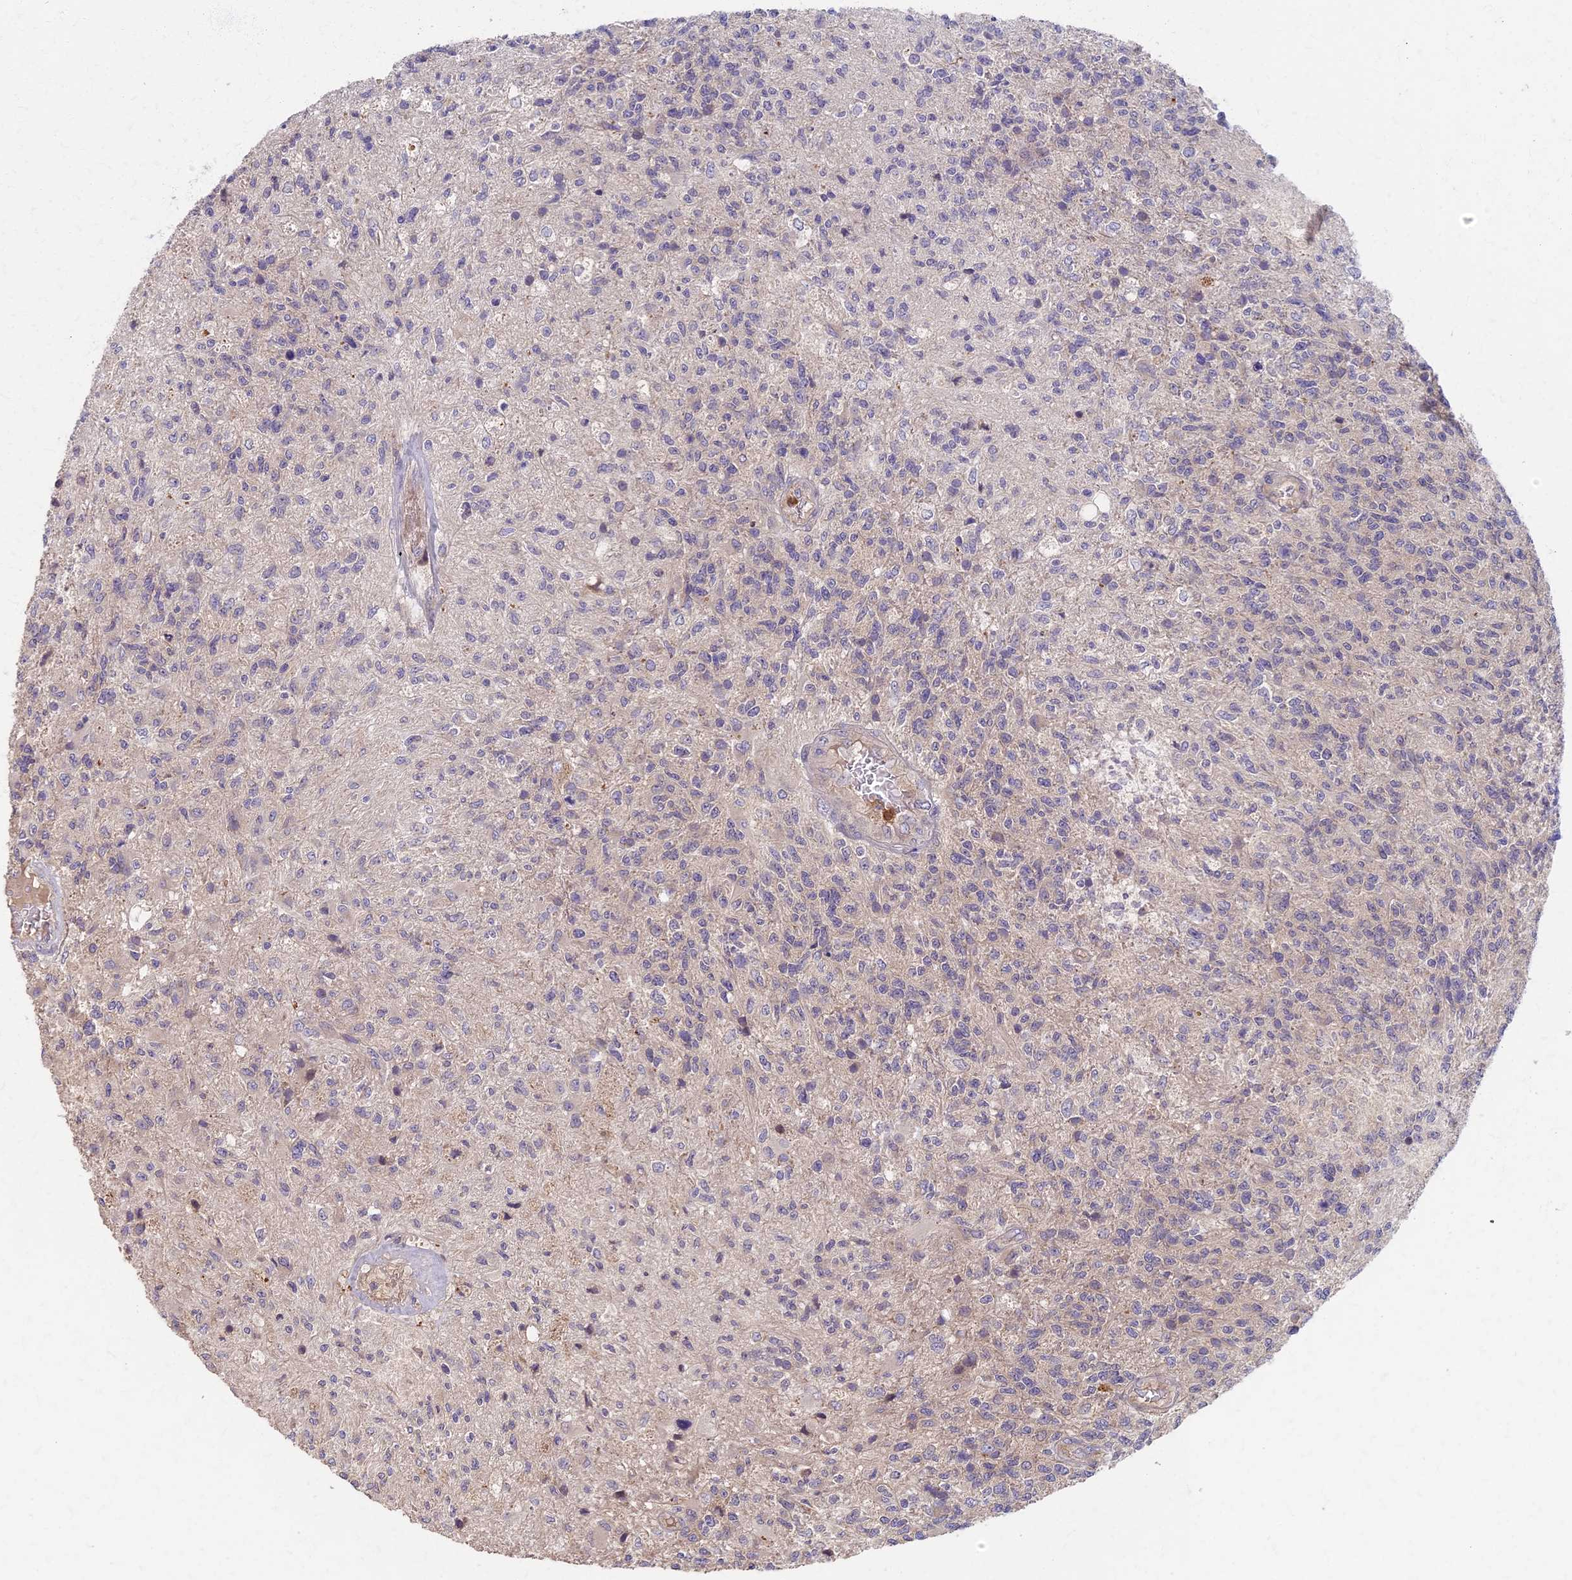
{"staining": {"intensity": "negative", "quantity": "none", "location": "none"}, "tissue": "glioma", "cell_type": "Tumor cells", "image_type": "cancer", "snomed": [{"axis": "morphology", "description": "Glioma, malignant, High grade"}, {"axis": "topography", "description": "Brain"}], "caption": "Immunohistochemical staining of glioma shows no significant staining in tumor cells. (DAB (3,3'-diaminobenzidine) immunohistochemistry (IHC) with hematoxylin counter stain).", "gene": "AP4E1", "patient": {"sex": "male", "age": 56}}